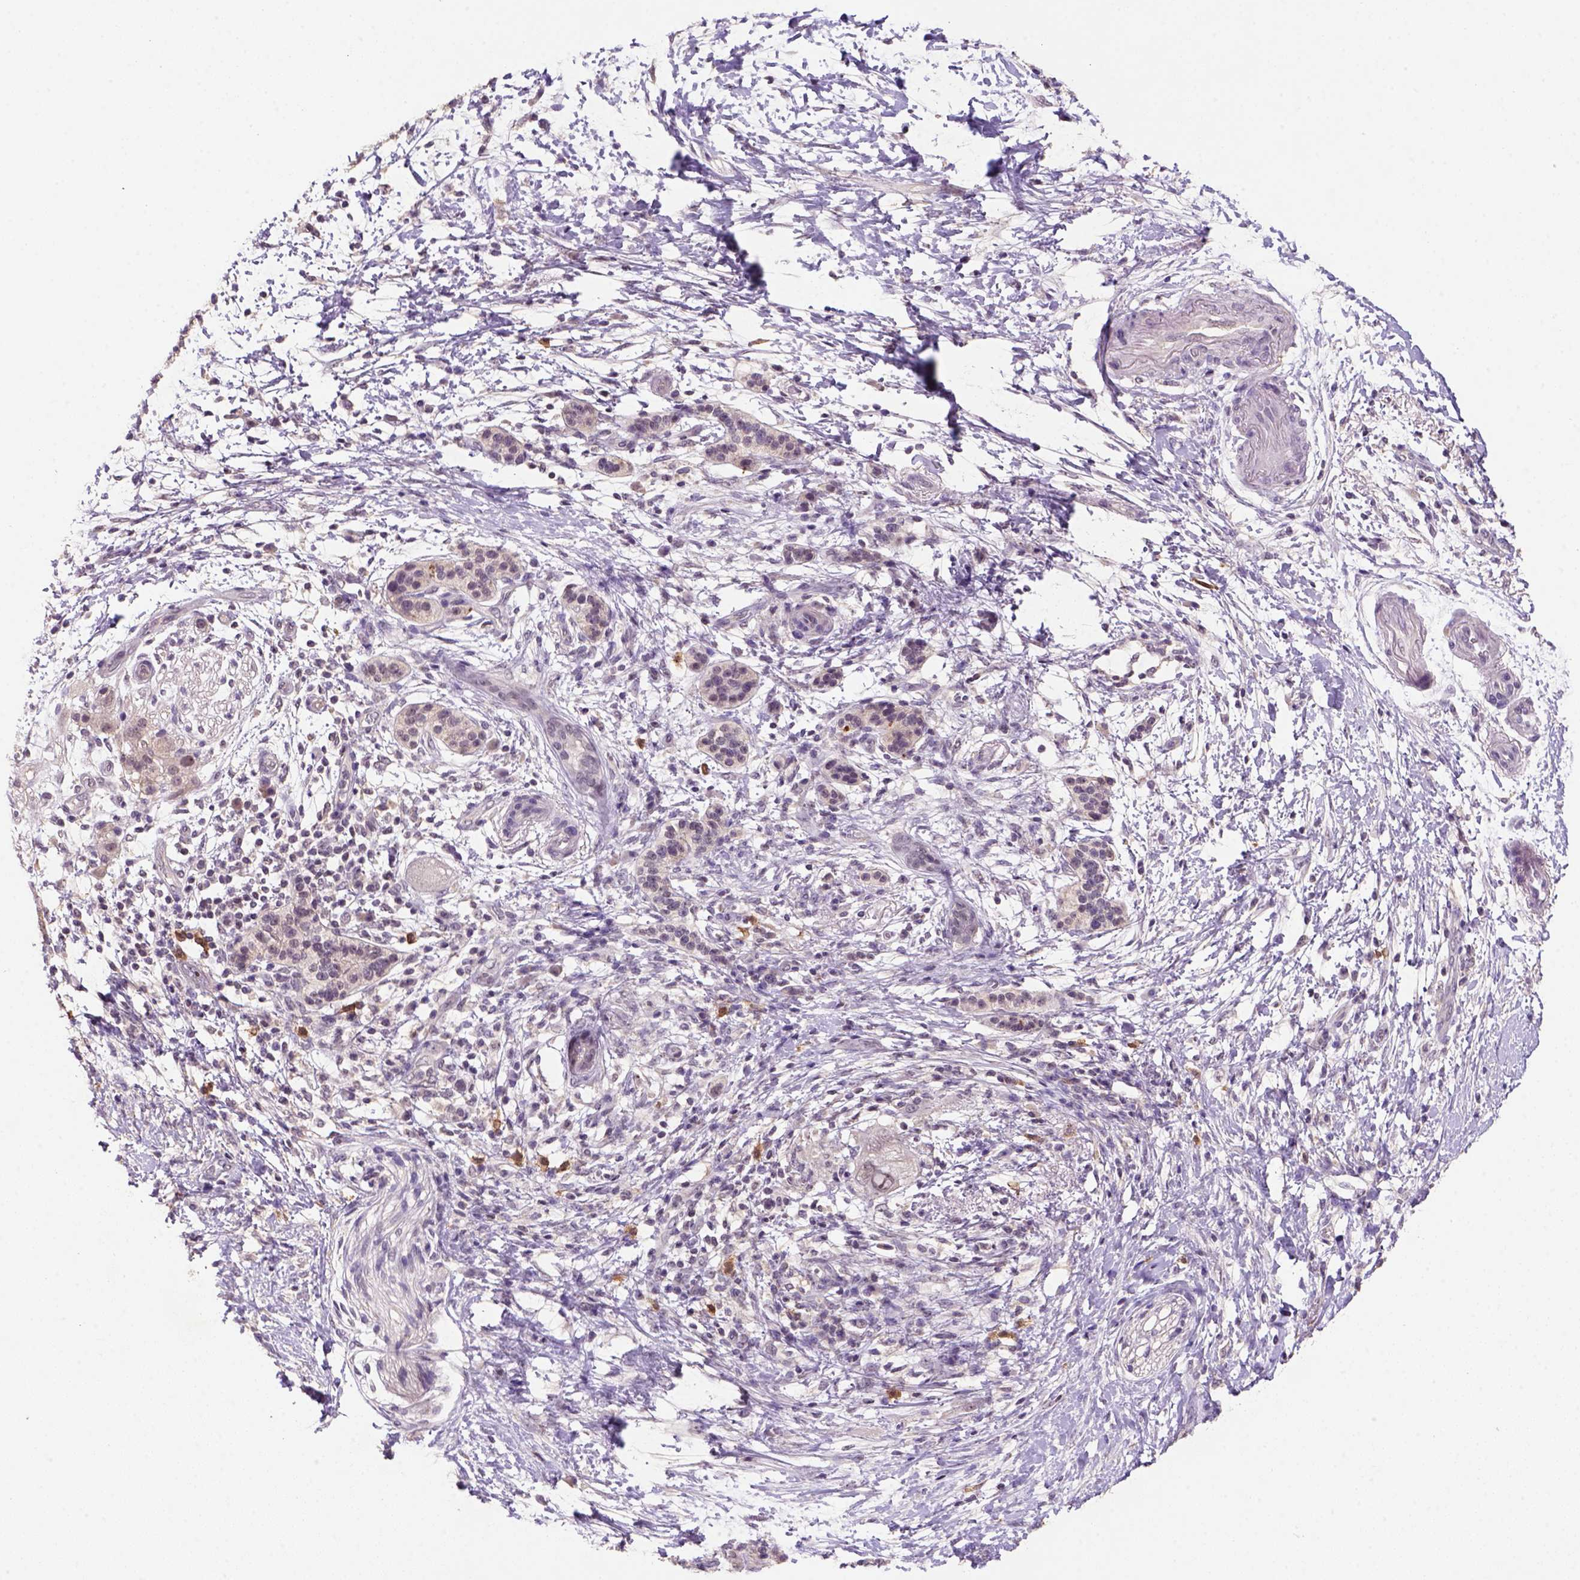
{"staining": {"intensity": "weak", "quantity": ">75%", "location": "cytoplasmic/membranous,nuclear"}, "tissue": "pancreatic cancer", "cell_type": "Tumor cells", "image_type": "cancer", "snomed": [{"axis": "morphology", "description": "Adenocarcinoma, NOS"}, {"axis": "topography", "description": "Pancreas"}], "caption": "Adenocarcinoma (pancreatic) stained with immunohistochemistry shows weak cytoplasmic/membranous and nuclear staining in about >75% of tumor cells.", "gene": "SCML4", "patient": {"sex": "female", "age": 72}}